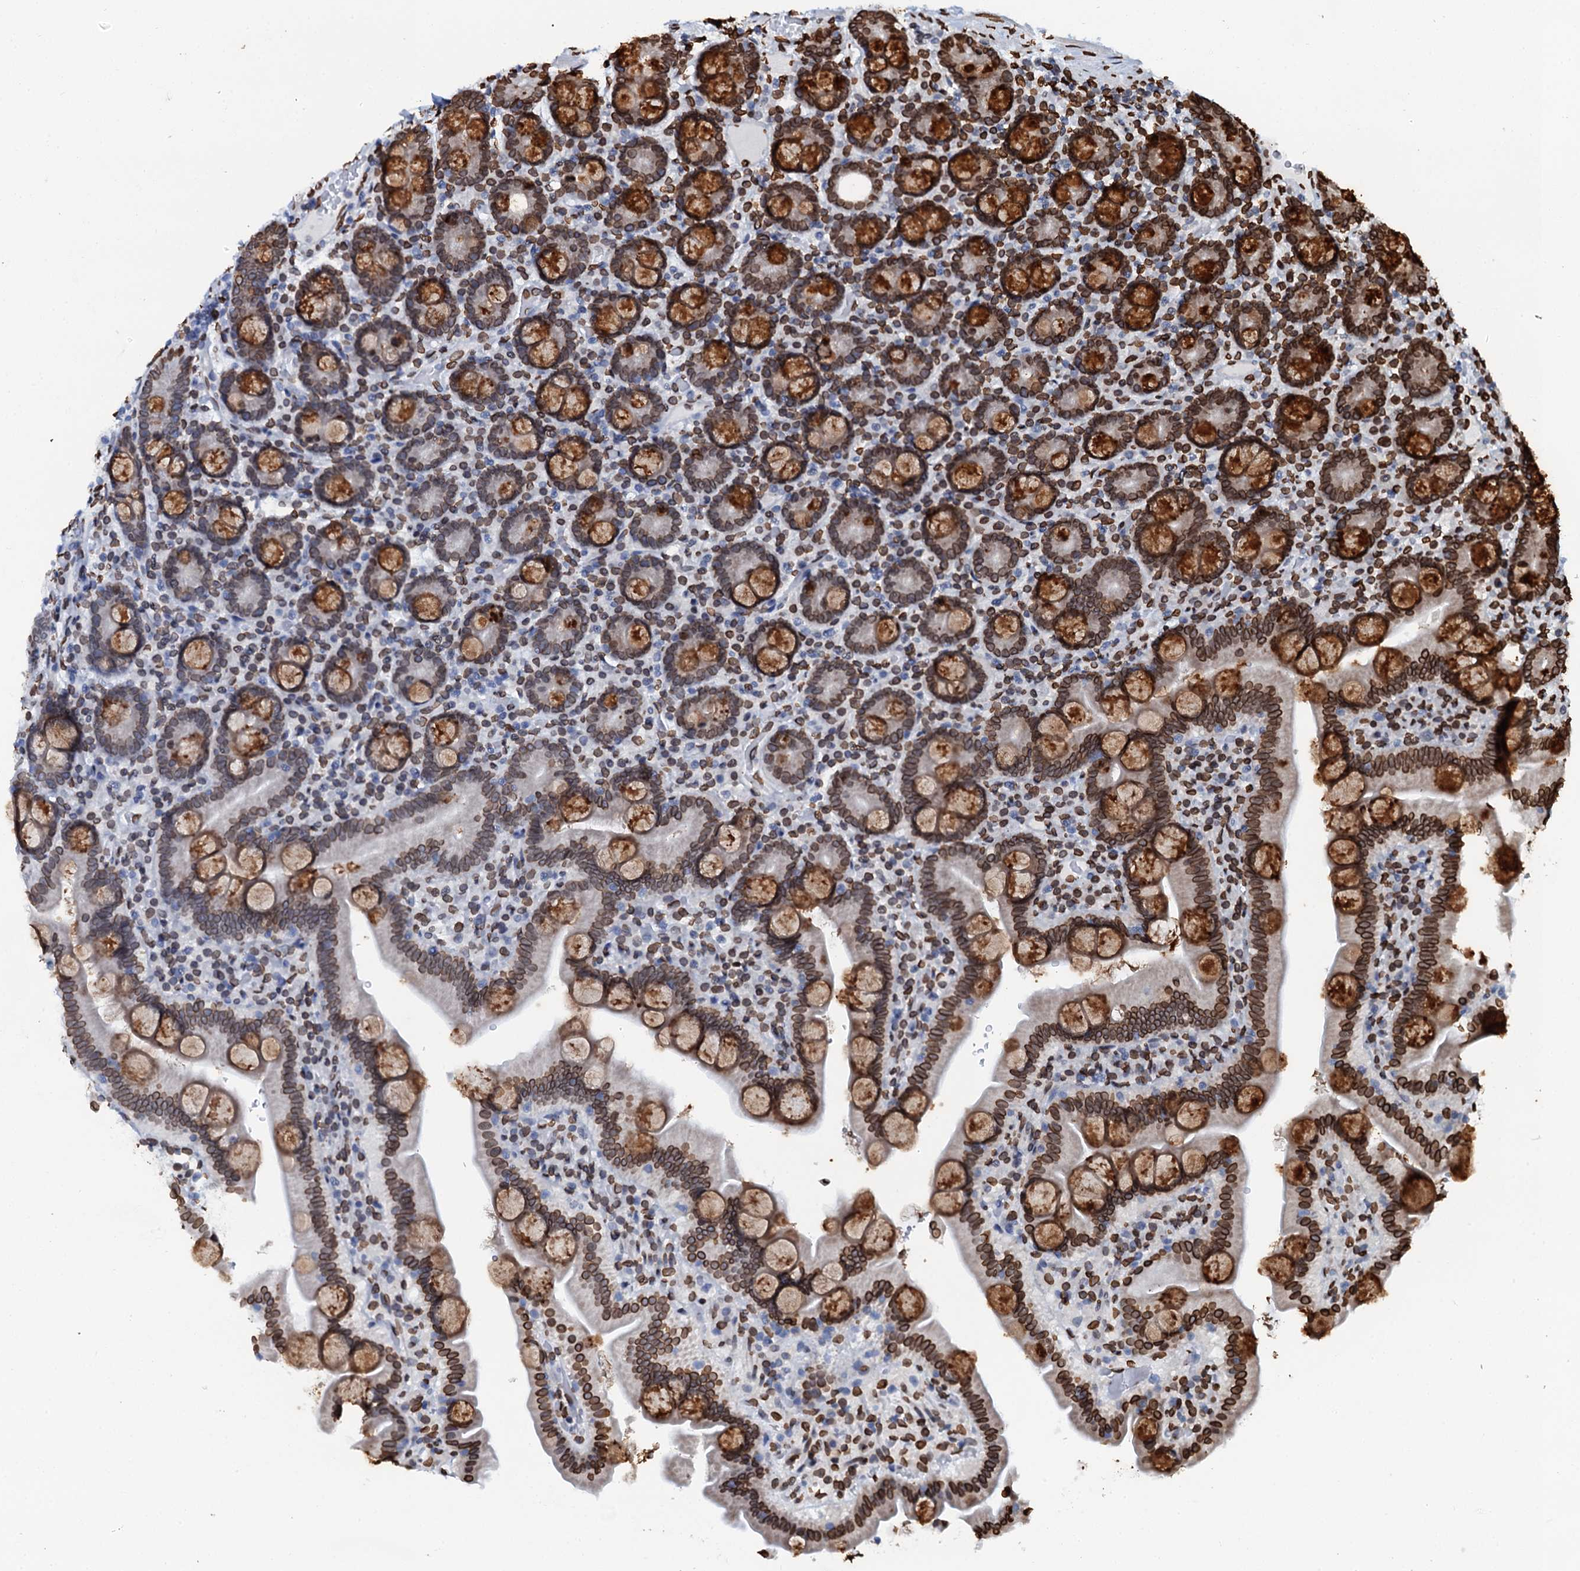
{"staining": {"intensity": "strong", "quantity": ">75%", "location": "cytoplasmic/membranous,nuclear"}, "tissue": "duodenum", "cell_type": "Glandular cells", "image_type": "normal", "snomed": [{"axis": "morphology", "description": "Normal tissue, NOS"}, {"axis": "topography", "description": "Duodenum"}], "caption": "High-magnification brightfield microscopy of benign duodenum stained with DAB (brown) and counterstained with hematoxylin (blue). glandular cells exhibit strong cytoplasmic/membranous,nuclear expression is seen in about>75% of cells. The staining is performed using DAB brown chromogen to label protein expression. The nuclei are counter-stained blue using hematoxylin.", "gene": "KATNAL2", "patient": {"sex": "male", "age": 55}}